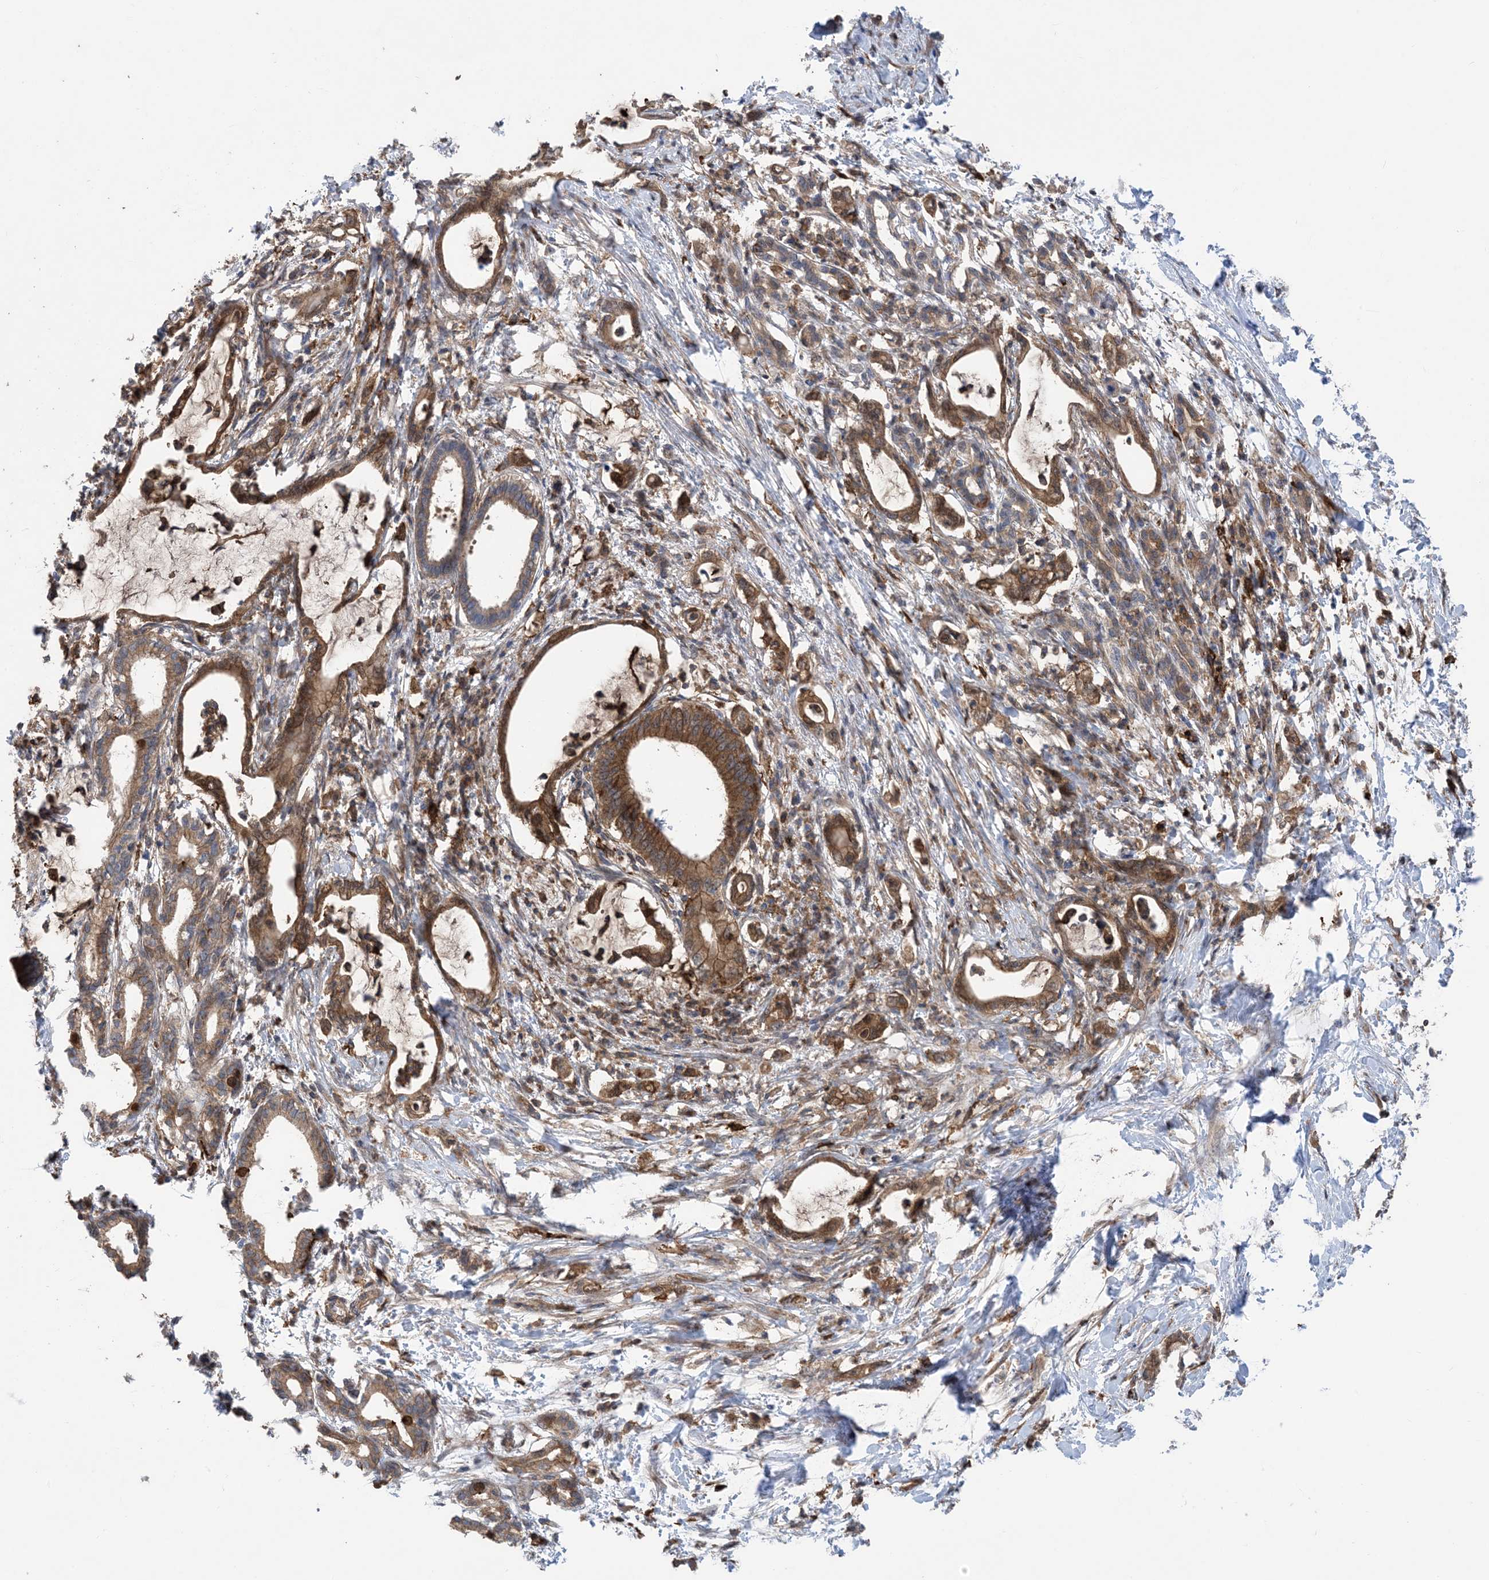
{"staining": {"intensity": "moderate", "quantity": ">75%", "location": "cytoplasmic/membranous"}, "tissue": "pancreatic cancer", "cell_type": "Tumor cells", "image_type": "cancer", "snomed": [{"axis": "morphology", "description": "Adenocarcinoma, NOS"}, {"axis": "topography", "description": "Pancreas"}], "caption": "Pancreatic cancer (adenocarcinoma) was stained to show a protein in brown. There is medium levels of moderate cytoplasmic/membranous staining in approximately >75% of tumor cells. The staining is performed using DAB (3,3'-diaminobenzidine) brown chromogen to label protein expression. The nuclei are counter-stained blue using hematoxylin.", "gene": "HS1BP3", "patient": {"sex": "female", "age": 55}}